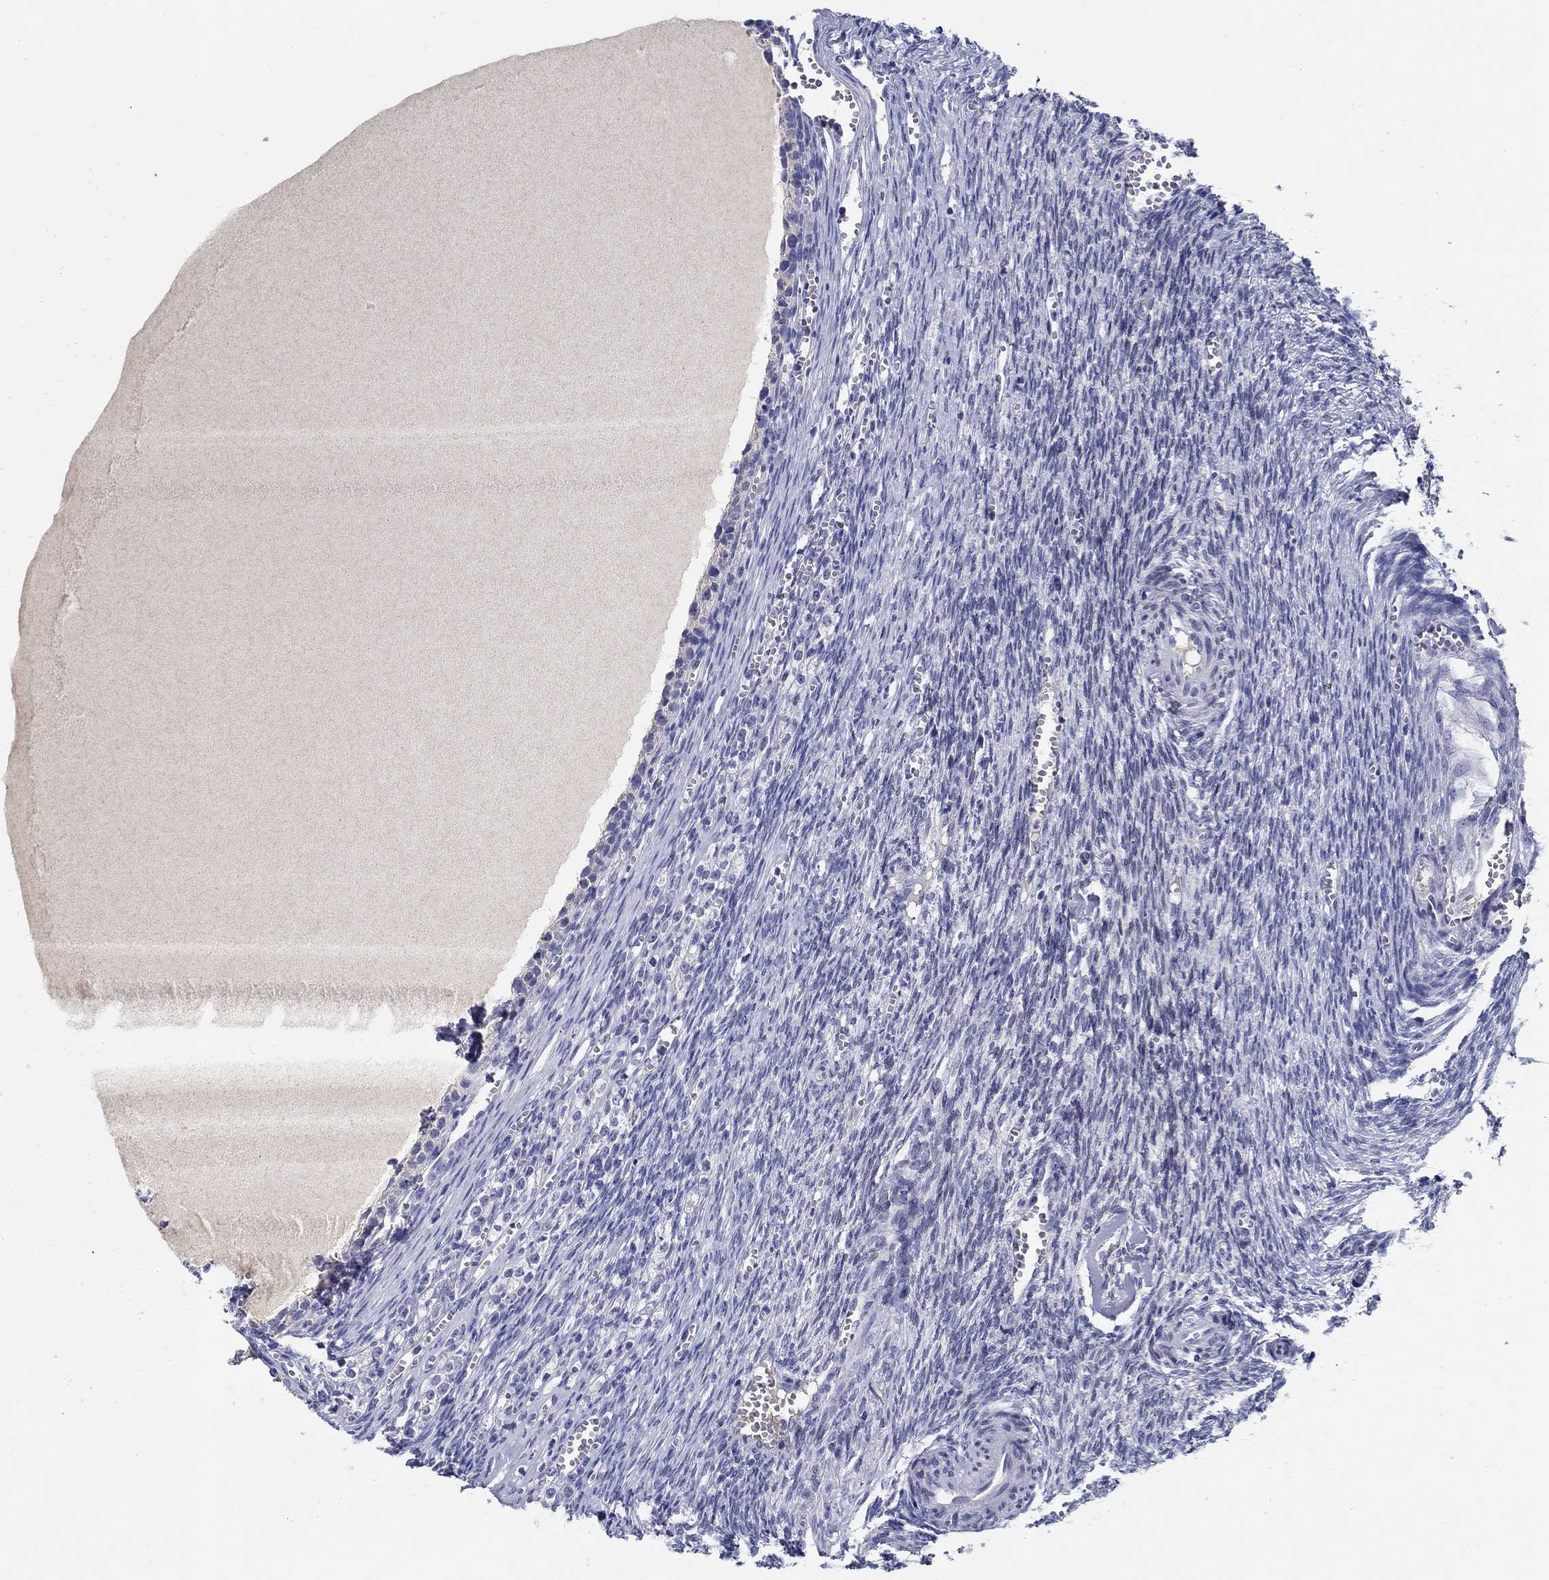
{"staining": {"intensity": "negative", "quantity": "none", "location": "none"}, "tissue": "ovary", "cell_type": "Follicle cells", "image_type": "normal", "snomed": [{"axis": "morphology", "description": "Normal tissue, NOS"}, {"axis": "topography", "description": "Ovary"}], "caption": "IHC photomicrograph of unremarkable ovary: ovary stained with DAB (3,3'-diaminobenzidine) shows no significant protein positivity in follicle cells. (DAB IHC with hematoxylin counter stain).", "gene": "CRYGA", "patient": {"sex": "female", "age": 43}}